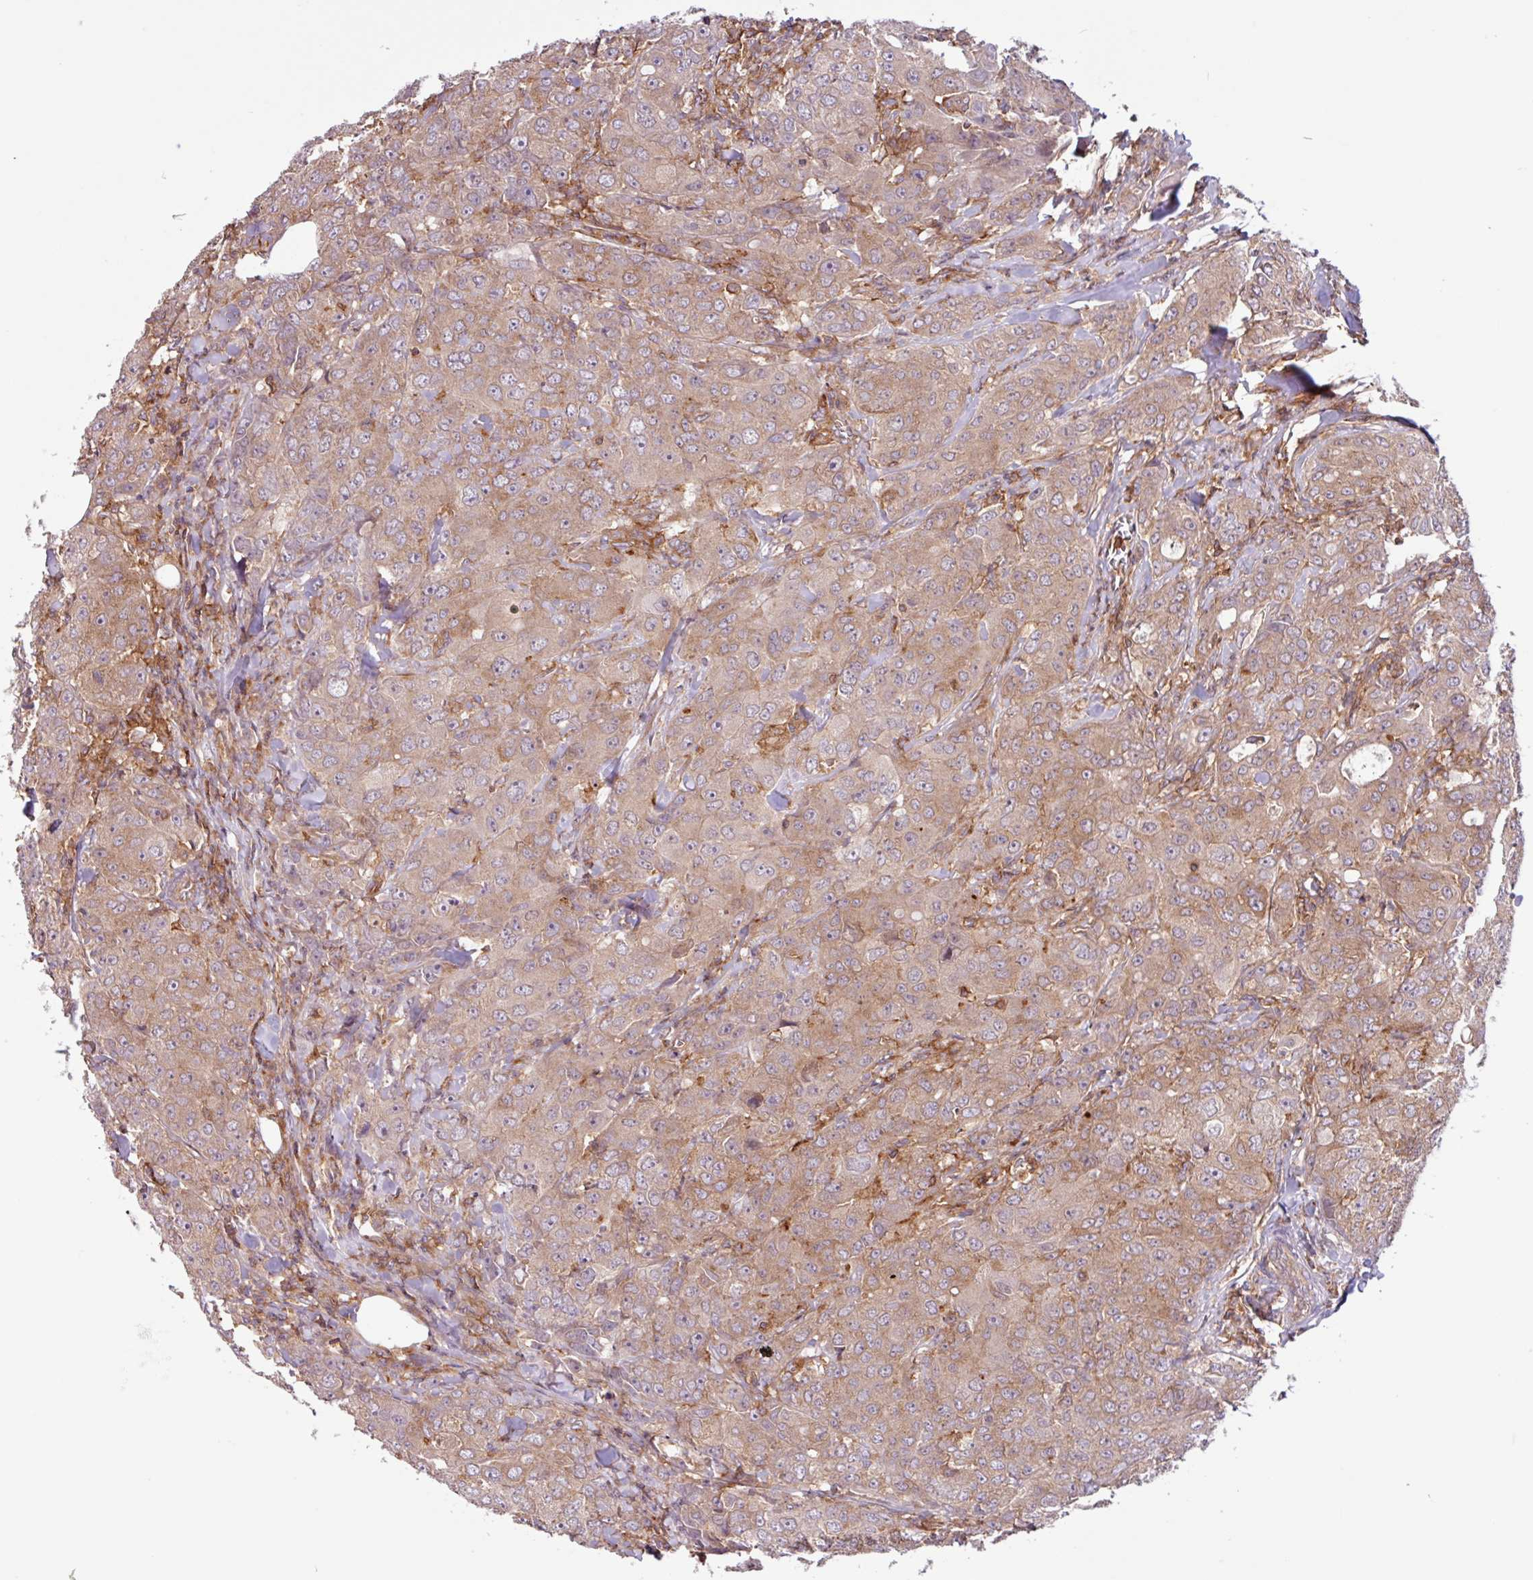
{"staining": {"intensity": "moderate", "quantity": ">75%", "location": "cytoplasmic/membranous"}, "tissue": "breast cancer", "cell_type": "Tumor cells", "image_type": "cancer", "snomed": [{"axis": "morphology", "description": "Duct carcinoma"}, {"axis": "topography", "description": "Breast"}], "caption": "A brown stain shows moderate cytoplasmic/membranous expression of a protein in breast invasive ductal carcinoma tumor cells.", "gene": "ACTR3", "patient": {"sex": "female", "age": 43}}